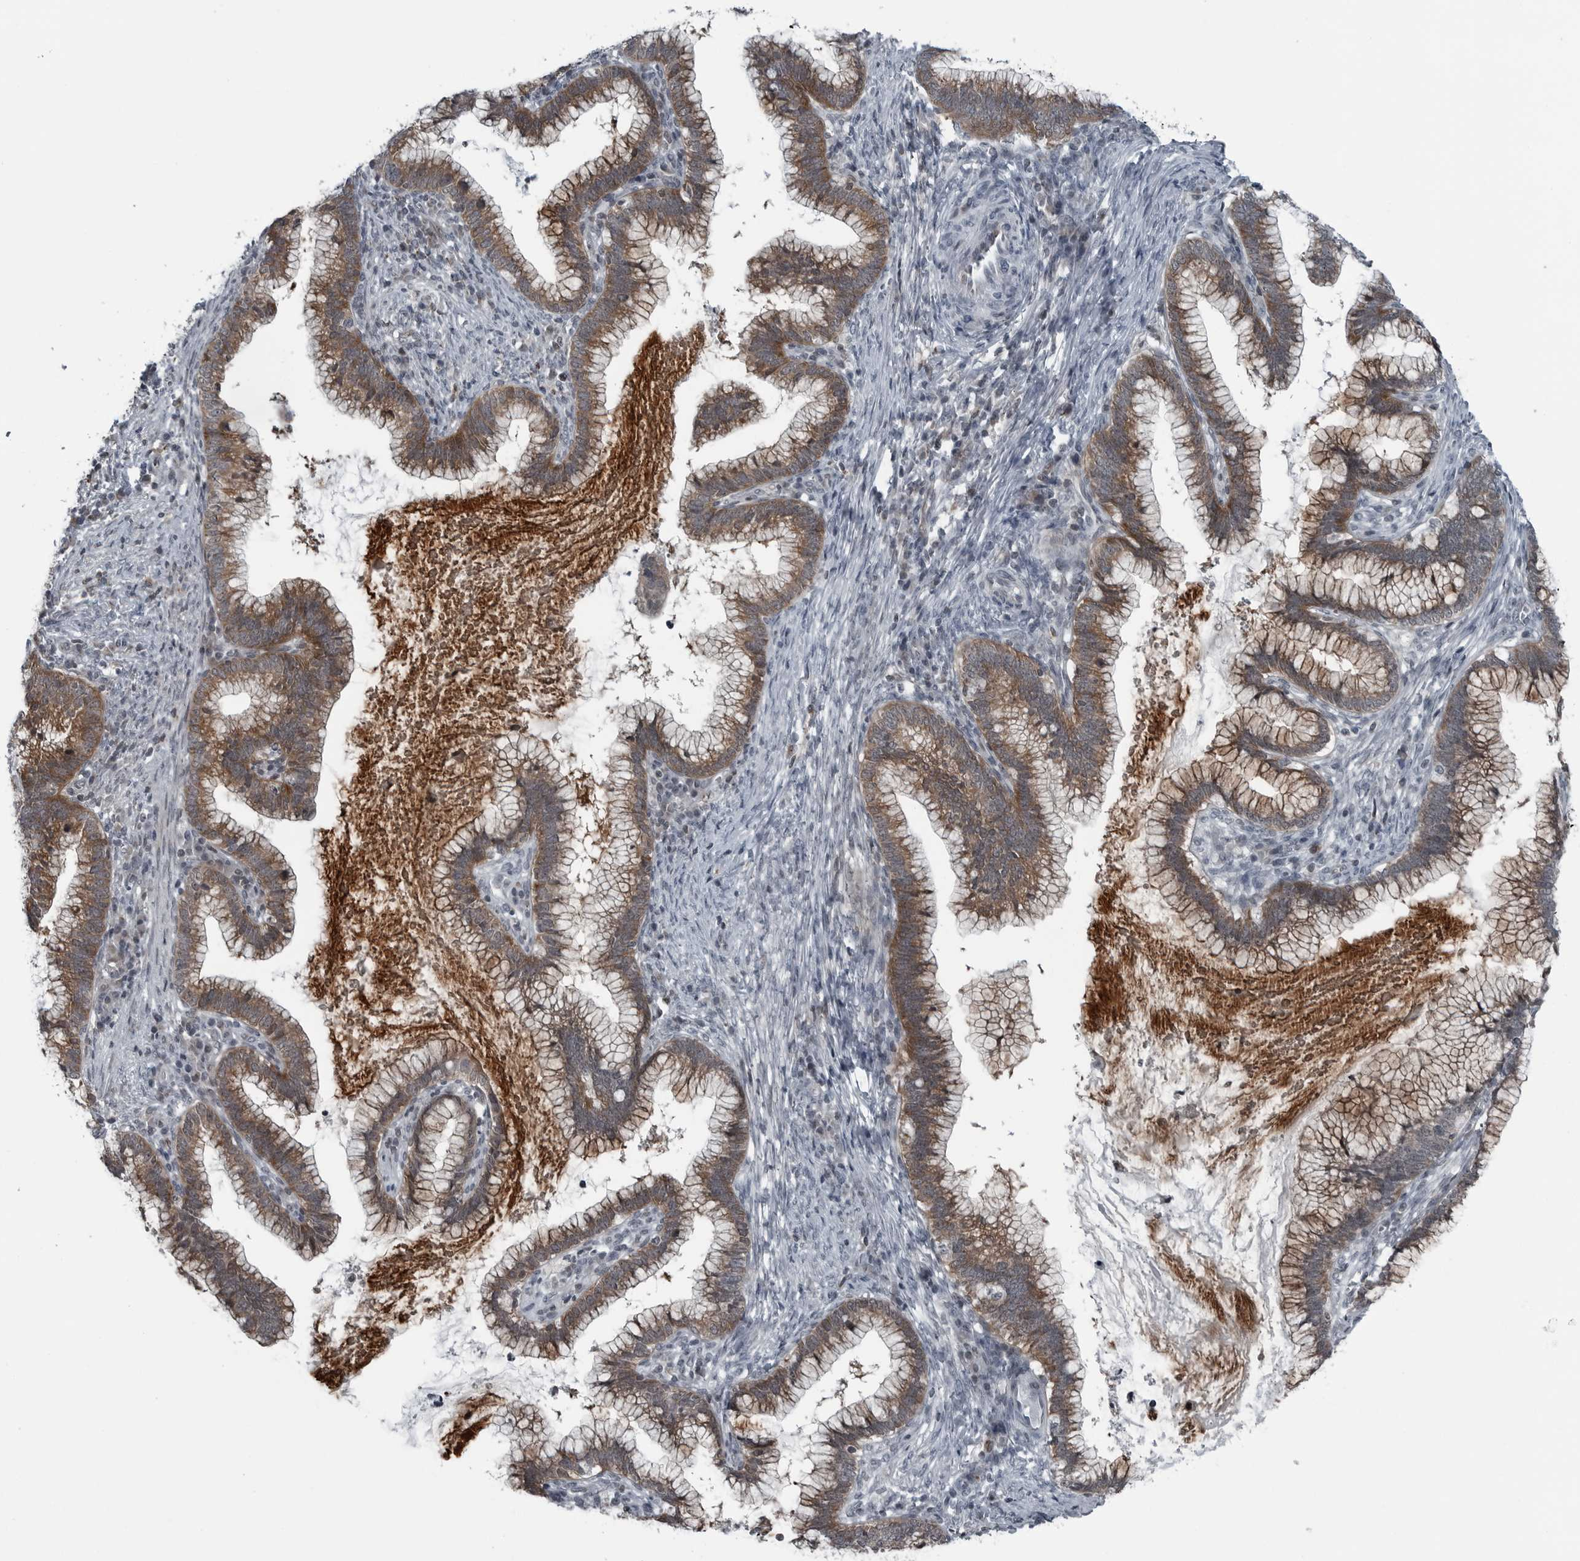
{"staining": {"intensity": "moderate", "quantity": ">75%", "location": "cytoplasmic/membranous"}, "tissue": "cervical cancer", "cell_type": "Tumor cells", "image_type": "cancer", "snomed": [{"axis": "morphology", "description": "Adenocarcinoma, NOS"}, {"axis": "topography", "description": "Cervix"}], "caption": "Human cervical adenocarcinoma stained with a brown dye reveals moderate cytoplasmic/membranous positive staining in about >75% of tumor cells.", "gene": "GAK", "patient": {"sex": "female", "age": 36}}